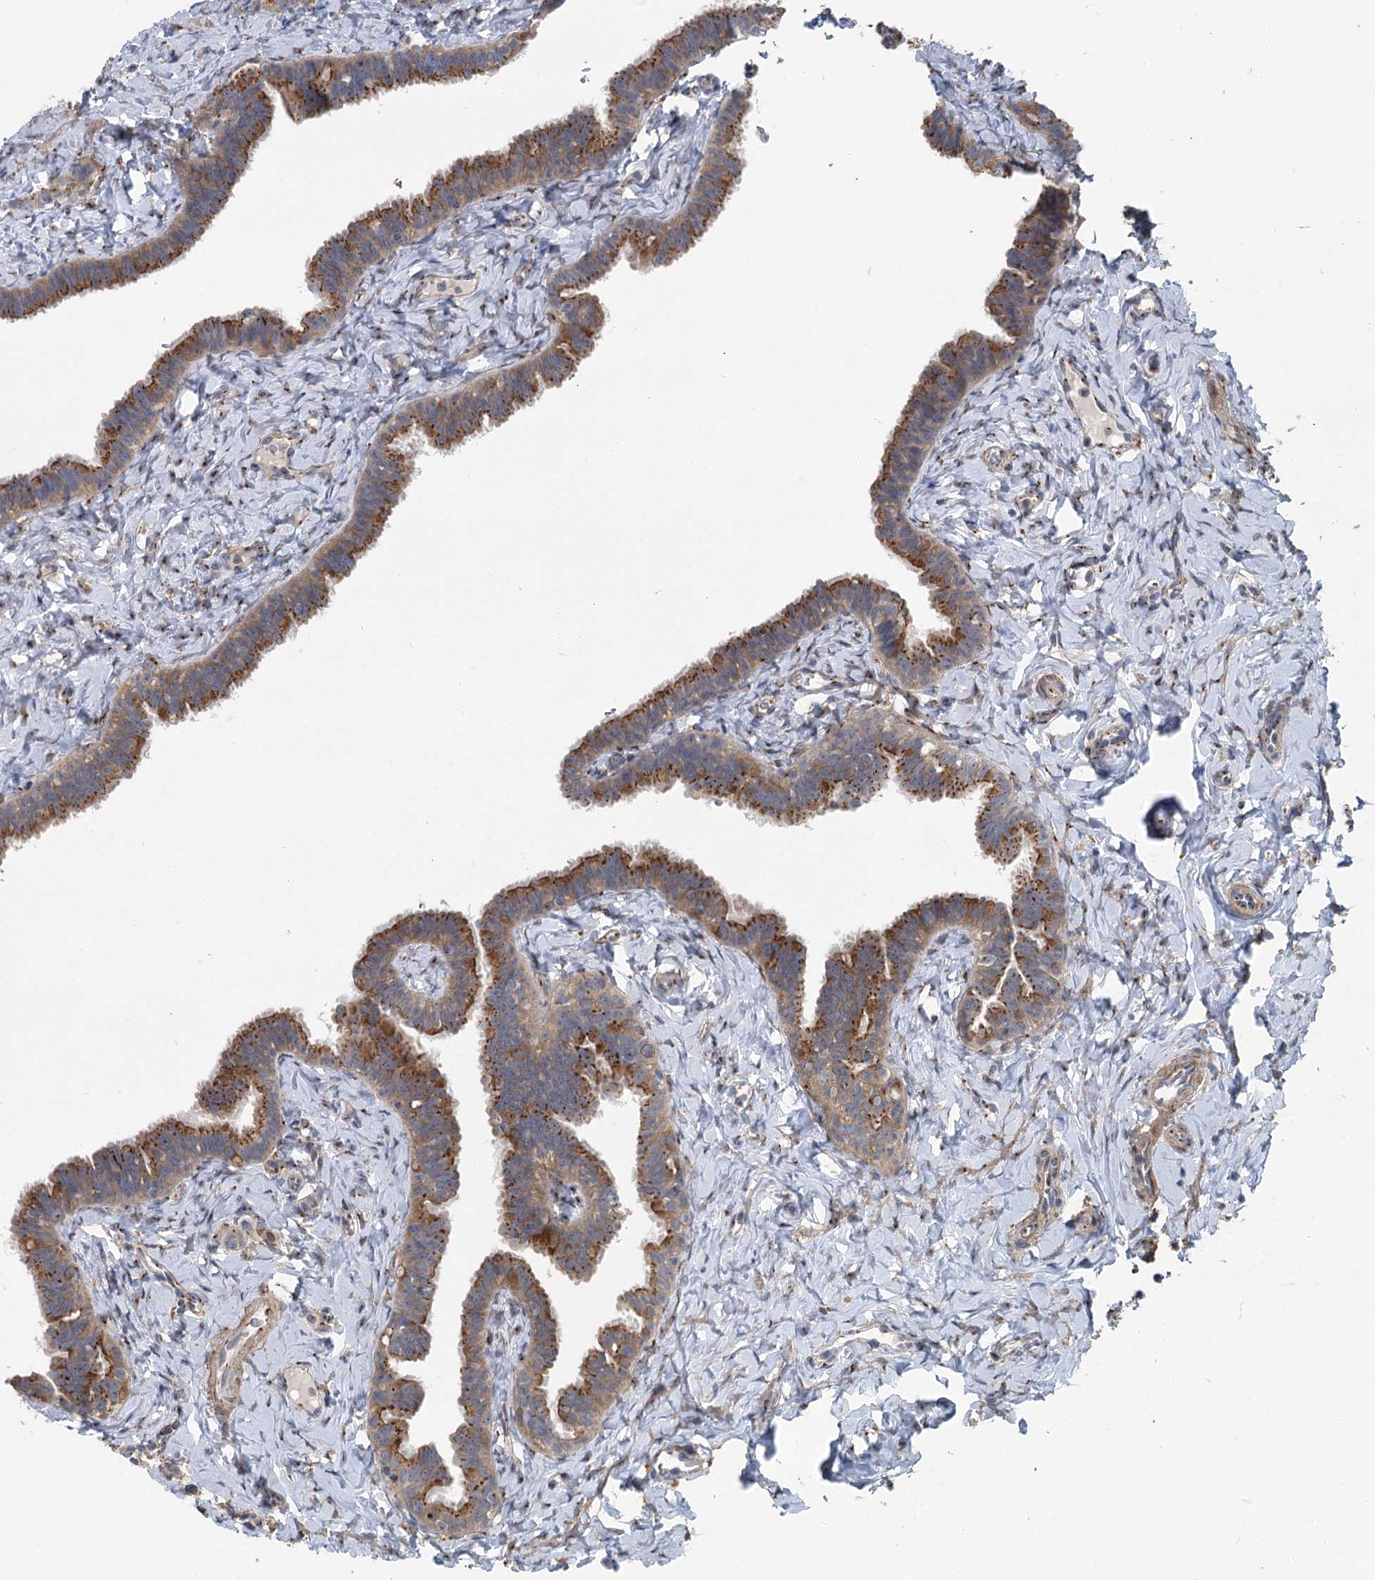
{"staining": {"intensity": "moderate", "quantity": ">75%", "location": "cytoplasmic/membranous"}, "tissue": "fallopian tube", "cell_type": "Glandular cells", "image_type": "normal", "snomed": [{"axis": "morphology", "description": "Normal tissue, NOS"}, {"axis": "topography", "description": "Fallopian tube"}], "caption": "Immunohistochemical staining of benign human fallopian tube demonstrates >75% levels of moderate cytoplasmic/membranous protein expression in approximately >75% of glandular cells.", "gene": "ITIH5", "patient": {"sex": "female", "age": 65}}